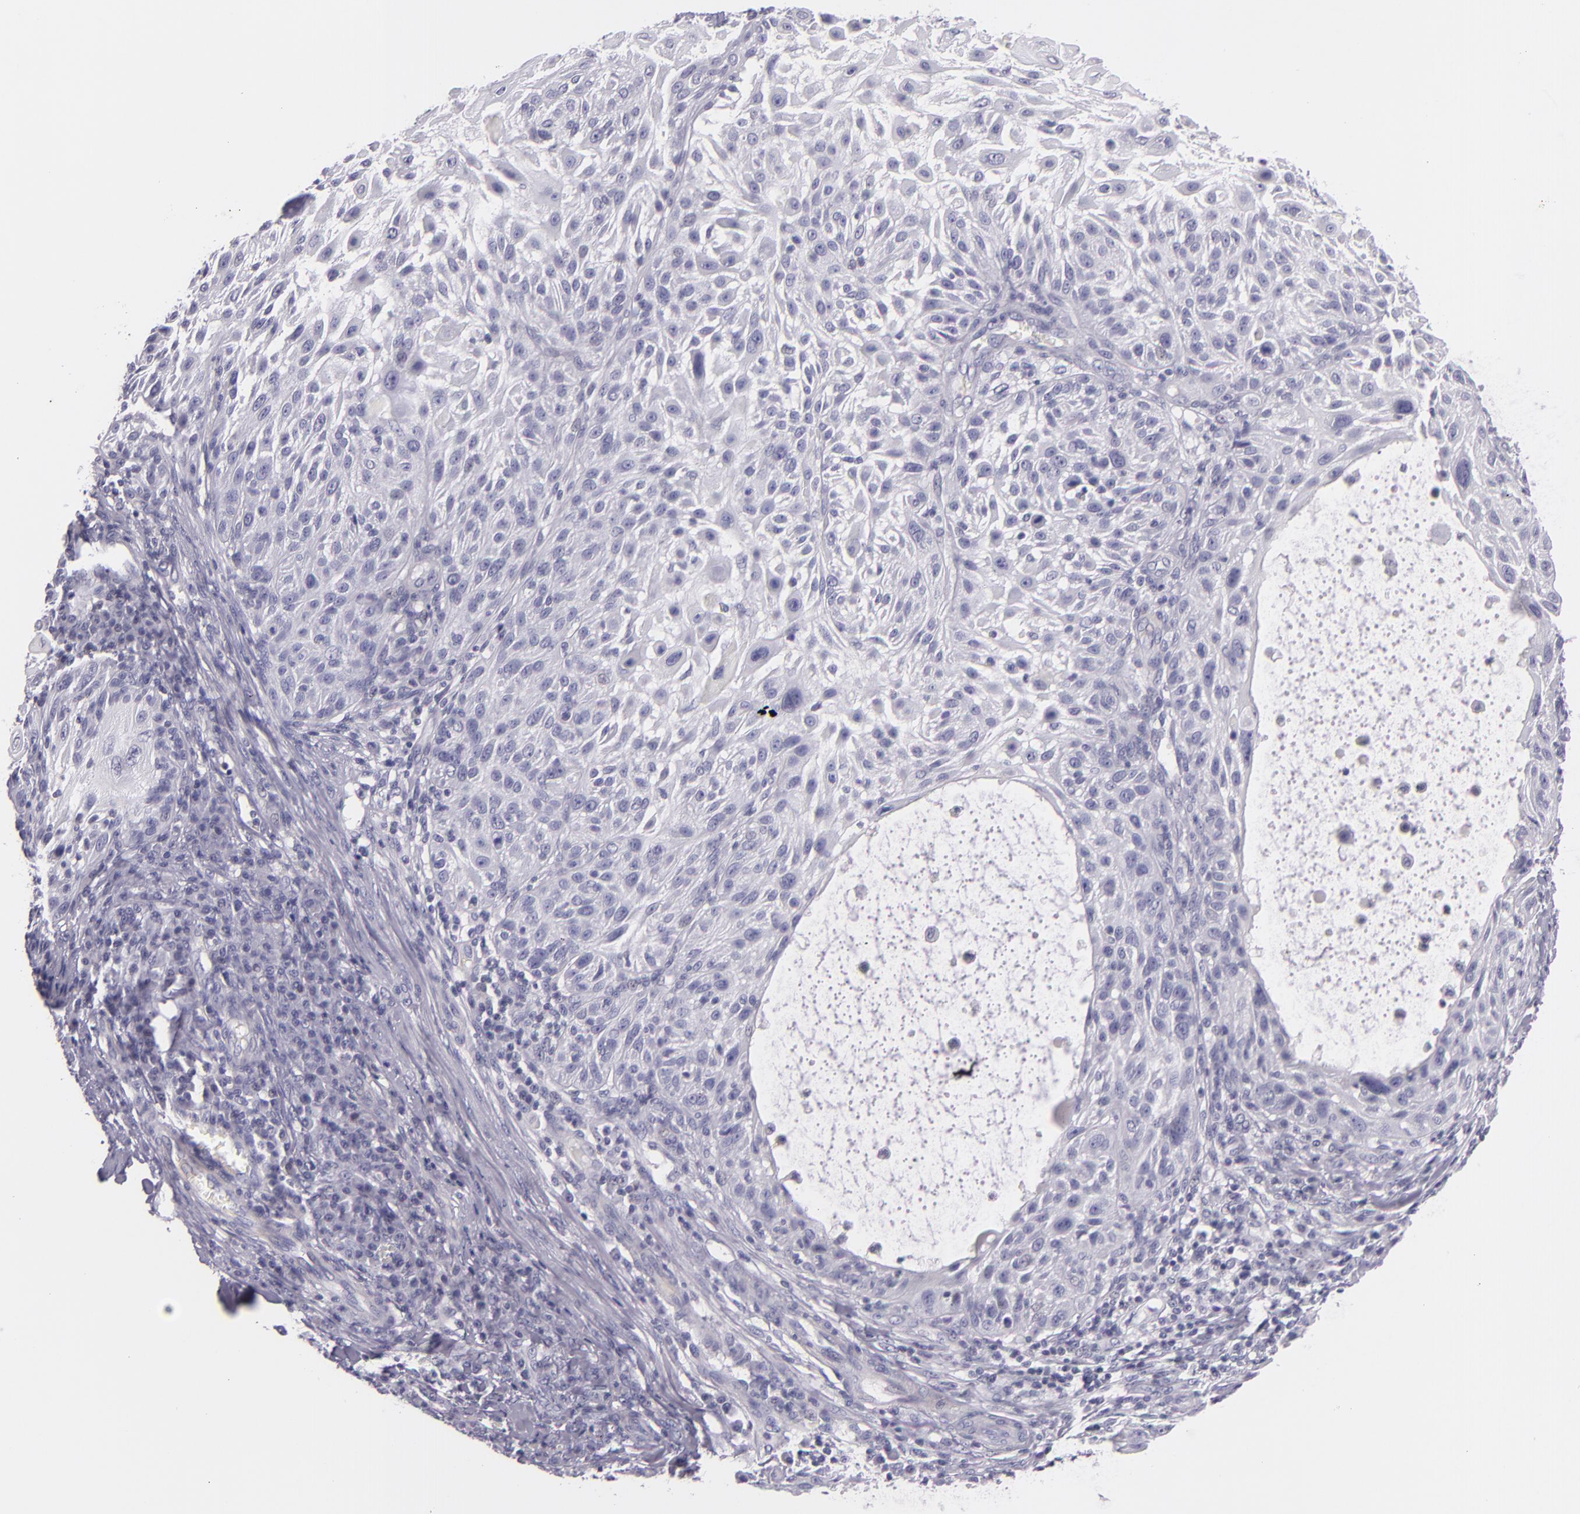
{"staining": {"intensity": "negative", "quantity": "none", "location": "none"}, "tissue": "skin cancer", "cell_type": "Tumor cells", "image_type": "cancer", "snomed": [{"axis": "morphology", "description": "Squamous cell carcinoma, NOS"}, {"axis": "topography", "description": "Skin"}], "caption": "The immunohistochemistry (IHC) image has no significant staining in tumor cells of skin cancer (squamous cell carcinoma) tissue.", "gene": "HSP90AA1", "patient": {"sex": "female", "age": 89}}